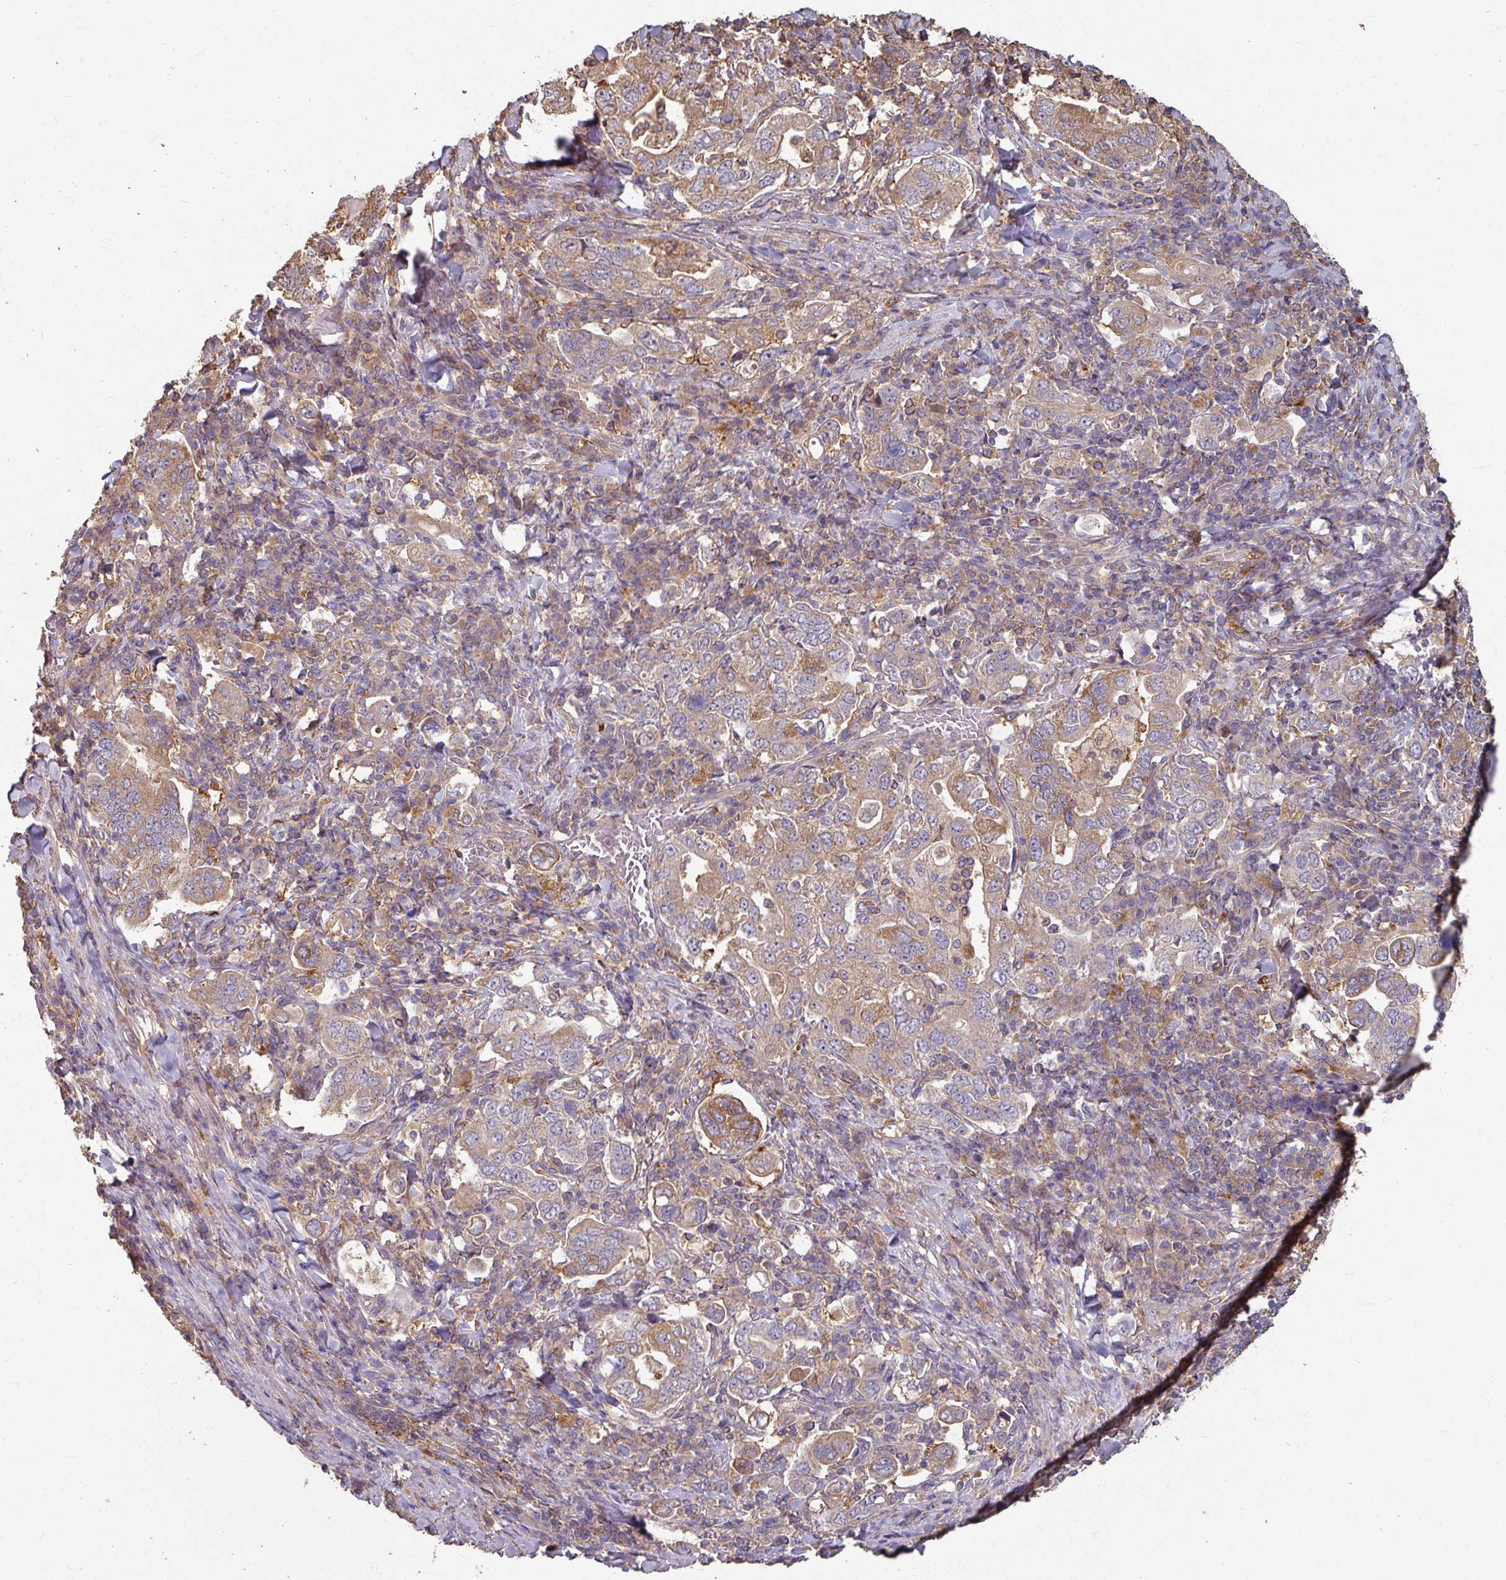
{"staining": {"intensity": "moderate", "quantity": "25%-75%", "location": "cytoplasmic/membranous"}, "tissue": "stomach cancer", "cell_type": "Tumor cells", "image_type": "cancer", "snomed": [{"axis": "morphology", "description": "Adenocarcinoma, NOS"}, {"axis": "topography", "description": "Stomach, upper"}, {"axis": "topography", "description": "Stomach"}], "caption": "Protein staining of adenocarcinoma (stomach) tissue exhibits moderate cytoplasmic/membranous staining in about 25%-75% of tumor cells.", "gene": "CCDC68", "patient": {"sex": "male", "age": 62}}